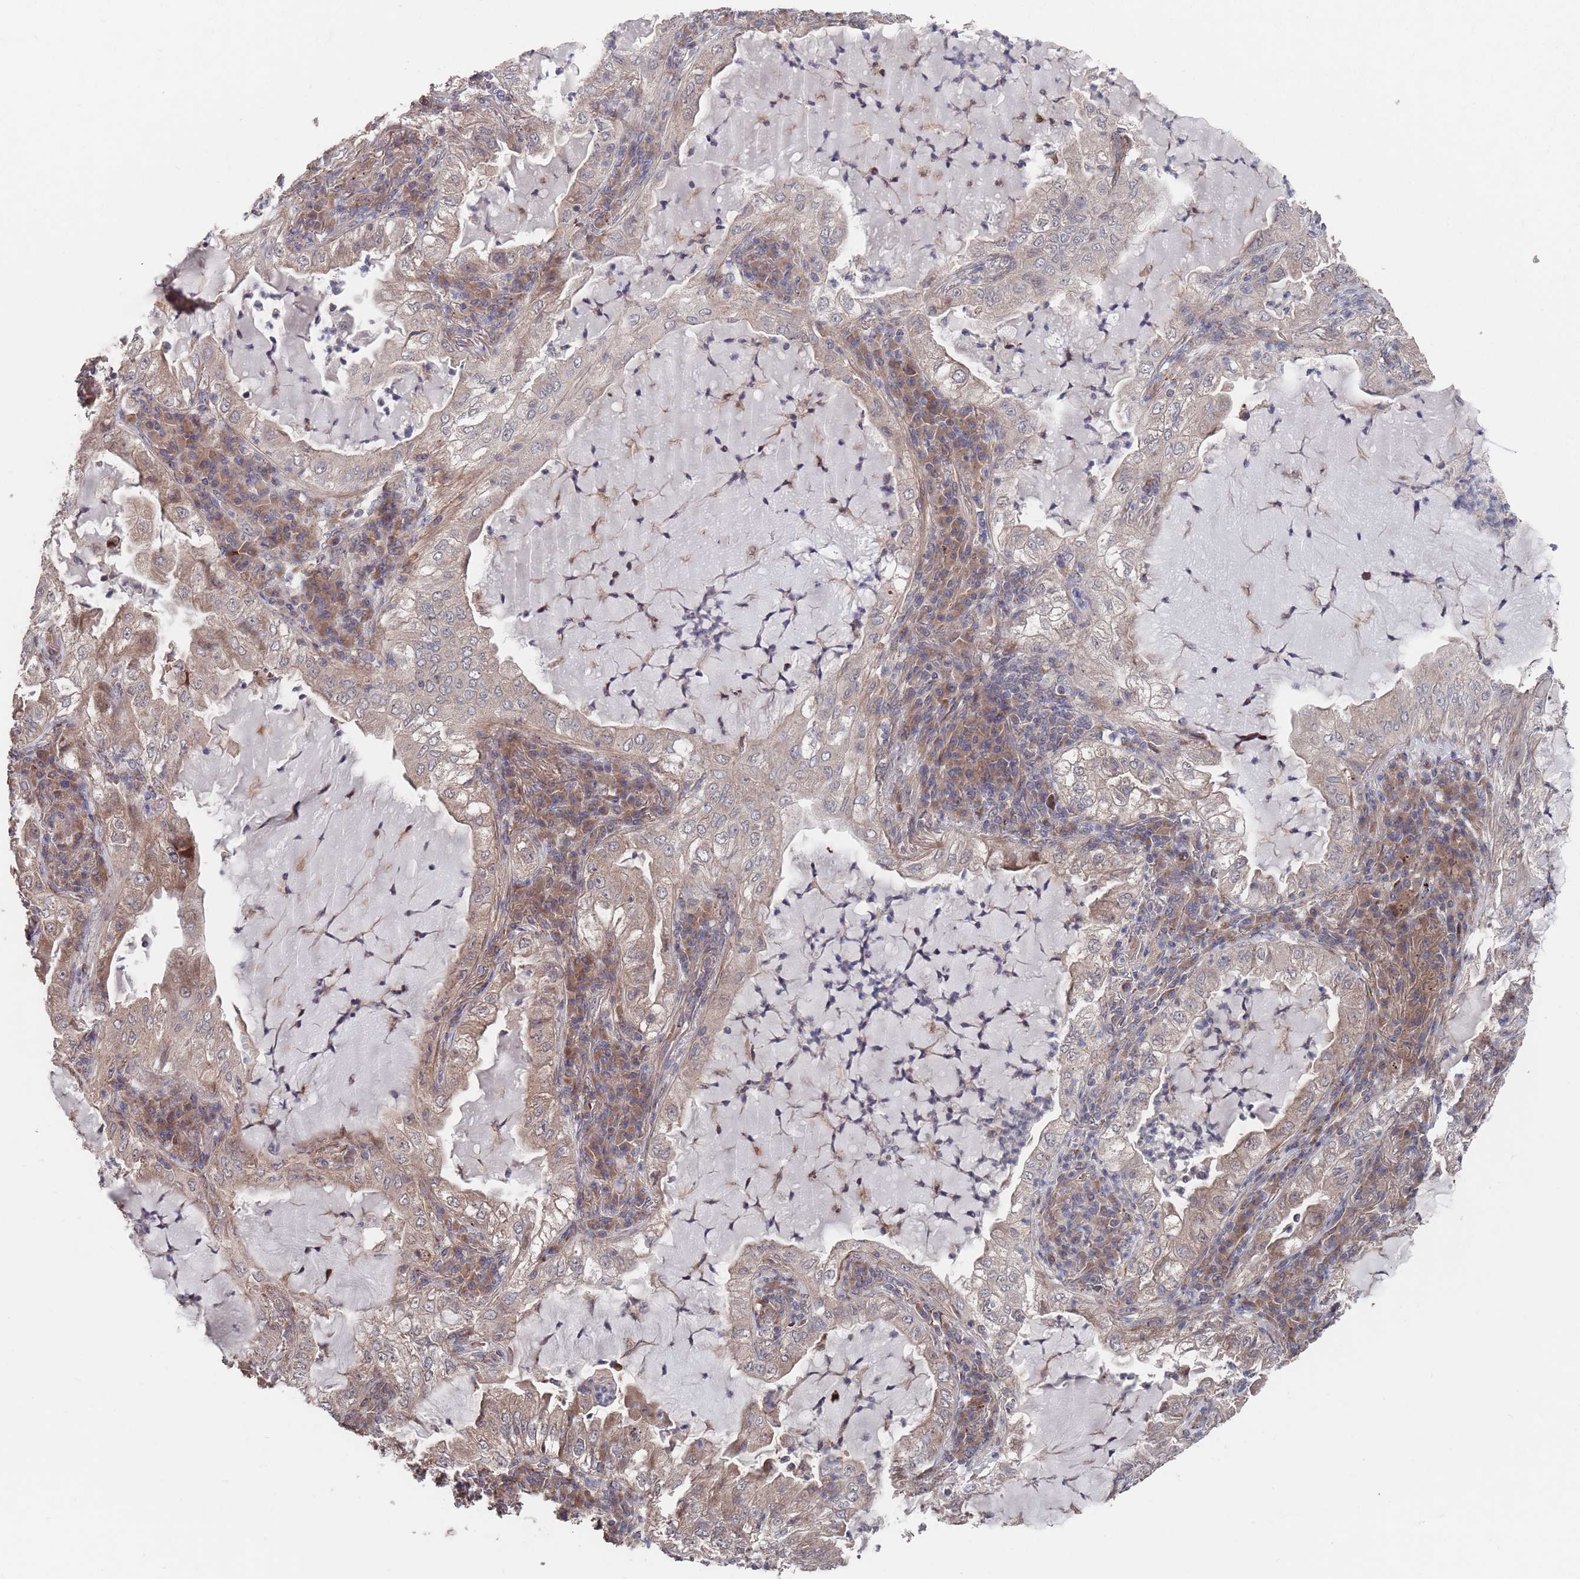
{"staining": {"intensity": "weak", "quantity": "25%-75%", "location": "cytoplasmic/membranous"}, "tissue": "lung cancer", "cell_type": "Tumor cells", "image_type": "cancer", "snomed": [{"axis": "morphology", "description": "Adenocarcinoma, NOS"}, {"axis": "topography", "description": "Lung"}], "caption": "DAB immunohistochemical staining of human lung cancer (adenocarcinoma) displays weak cytoplasmic/membranous protein positivity in approximately 25%-75% of tumor cells. The staining was performed using DAB to visualize the protein expression in brown, while the nuclei were stained in blue with hematoxylin (Magnification: 20x).", "gene": "UNC45A", "patient": {"sex": "female", "age": 73}}